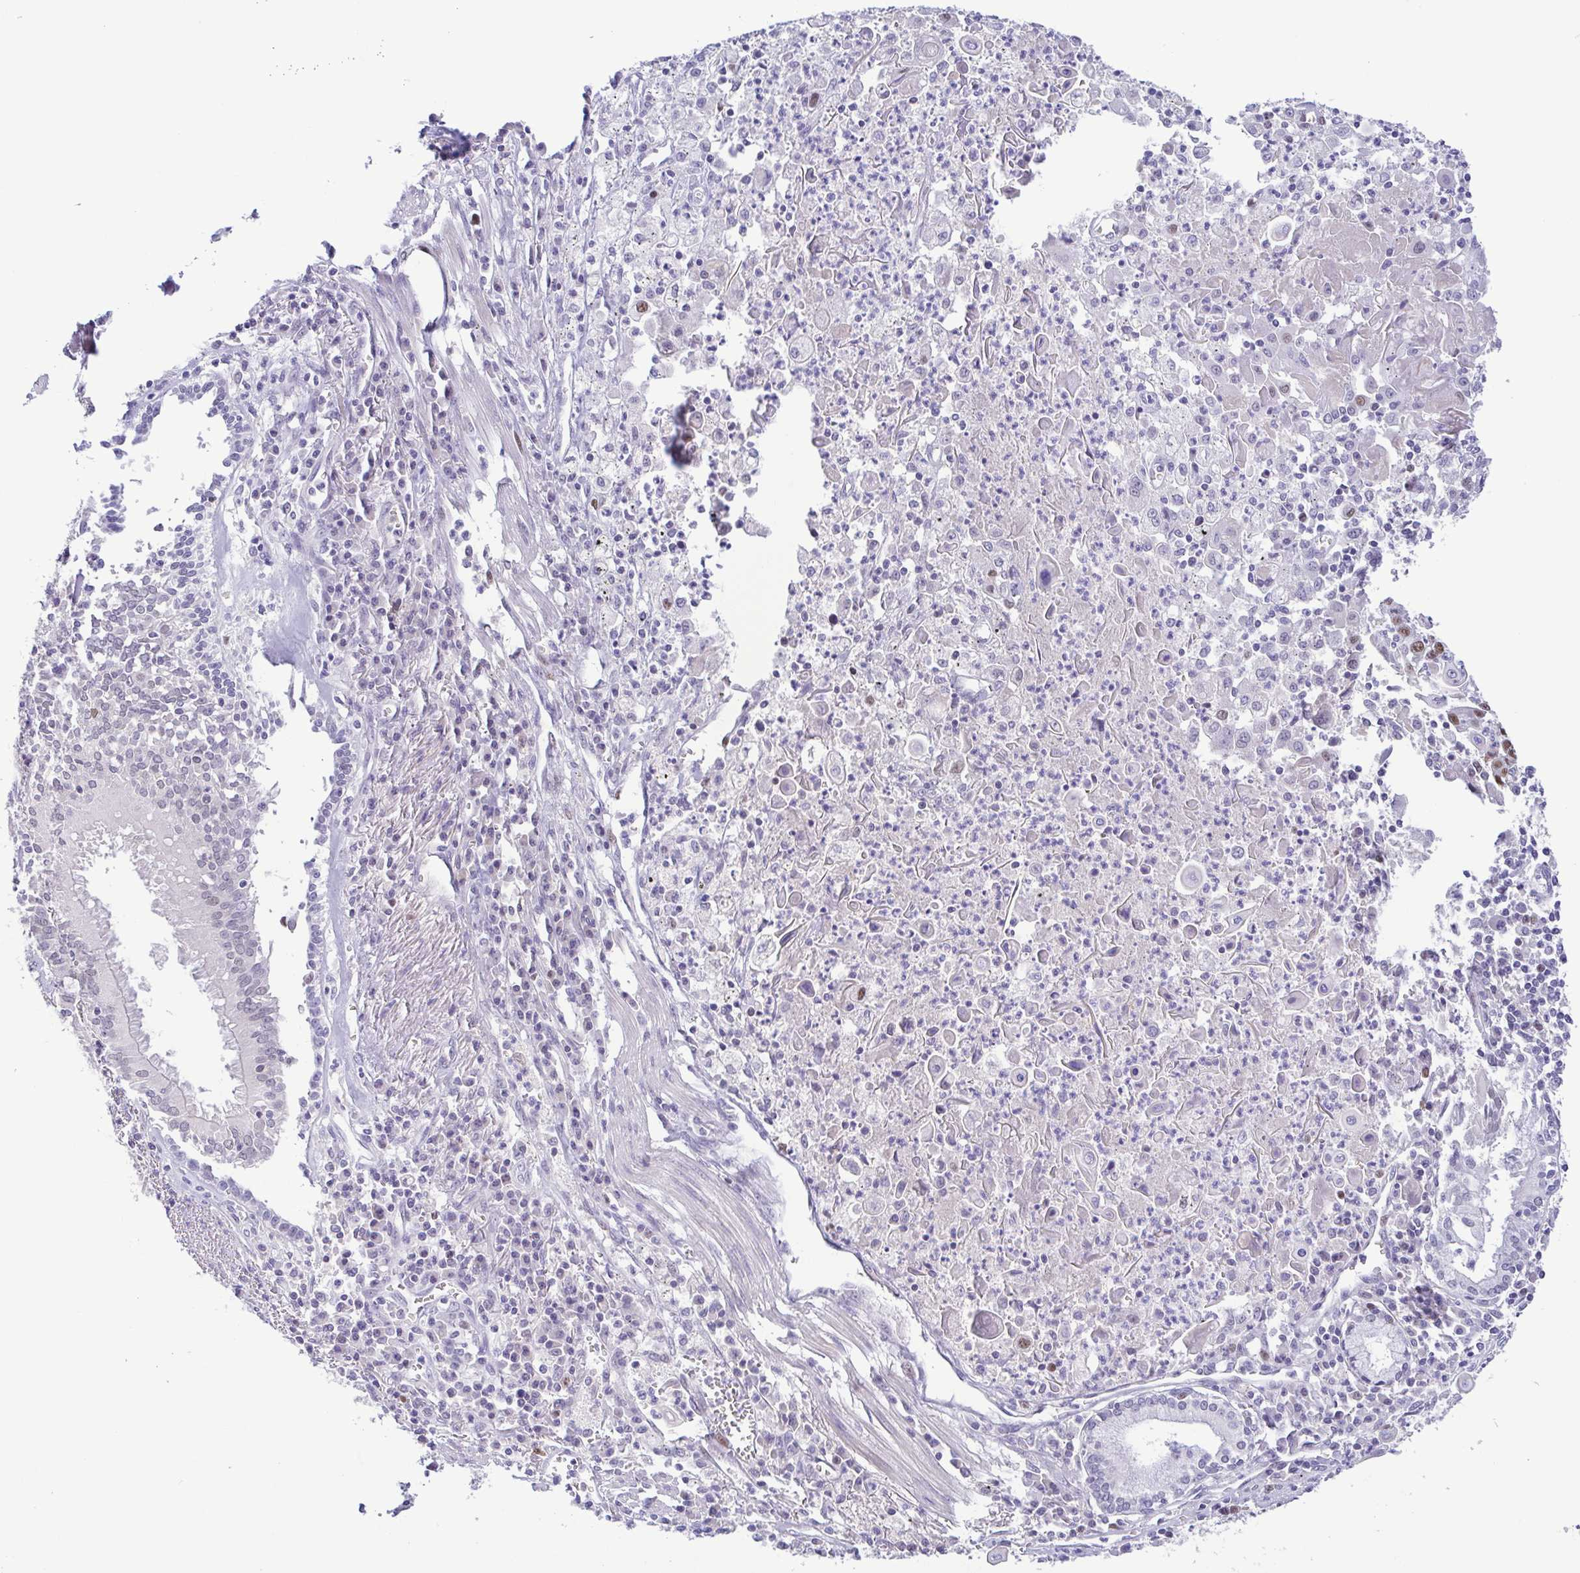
{"staining": {"intensity": "negative", "quantity": "none", "location": "none"}, "tissue": "lung cancer", "cell_type": "Tumor cells", "image_type": "cancer", "snomed": [{"axis": "morphology", "description": "Squamous cell carcinoma, NOS"}, {"axis": "morphology", "description": "Squamous cell carcinoma, metastatic, NOS"}, {"axis": "topography", "description": "Lung"}, {"axis": "topography", "description": "Pleura, NOS"}], "caption": "High magnification brightfield microscopy of metastatic squamous cell carcinoma (lung) stained with DAB (3,3'-diaminobenzidine) (brown) and counterstained with hematoxylin (blue): tumor cells show no significant expression.", "gene": "TIPIN", "patient": {"sex": "male", "age": 72}}